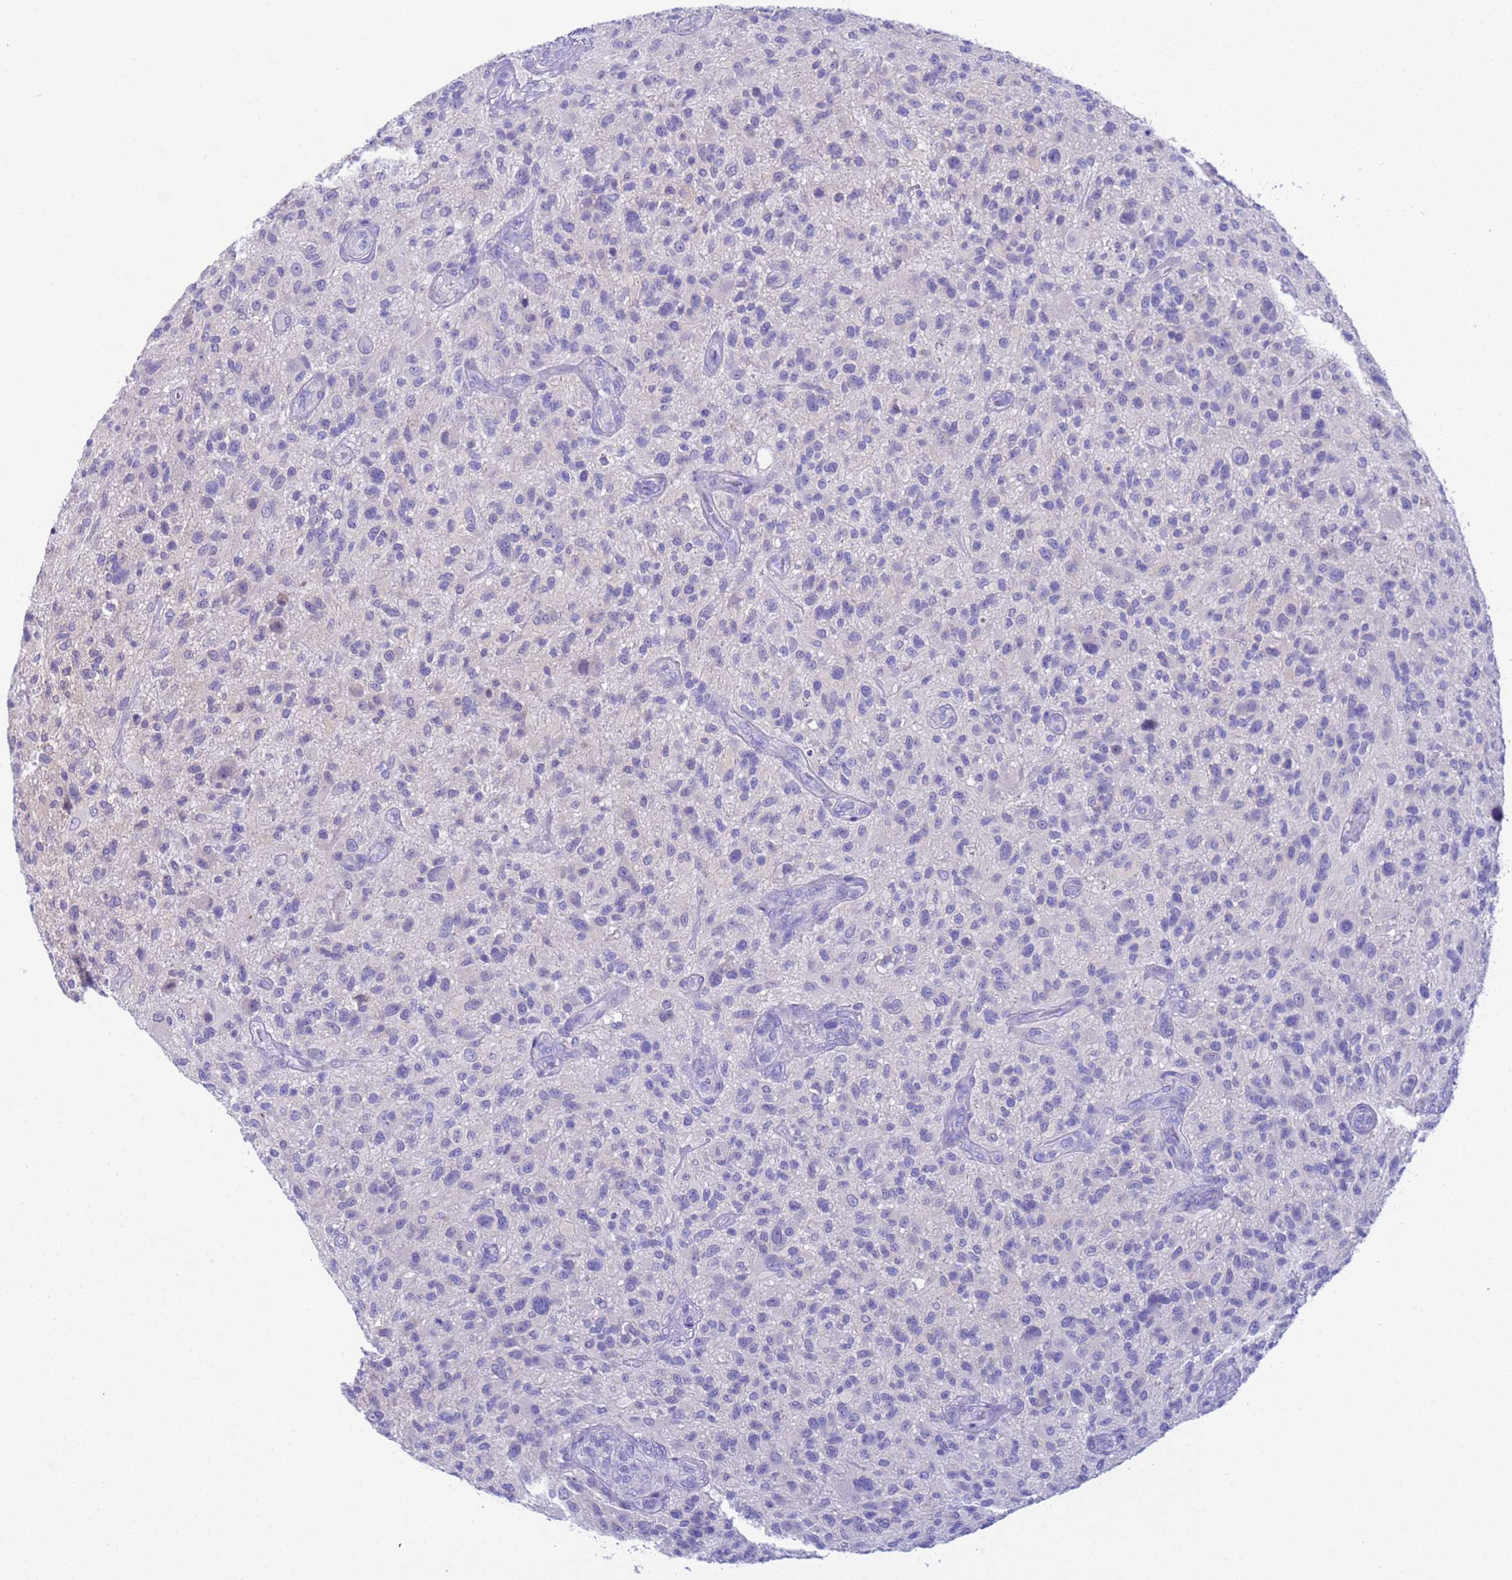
{"staining": {"intensity": "negative", "quantity": "none", "location": "none"}, "tissue": "glioma", "cell_type": "Tumor cells", "image_type": "cancer", "snomed": [{"axis": "morphology", "description": "Glioma, malignant, High grade"}, {"axis": "topography", "description": "Brain"}], "caption": "High magnification brightfield microscopy of malignant glioma (high-grade) stained with DAB (brown) and counterstained with hematoxylin (blue): tumor cells show no significant positivity.", "gene": "USP38", "patient": {"sex": "male", "age": 47}}